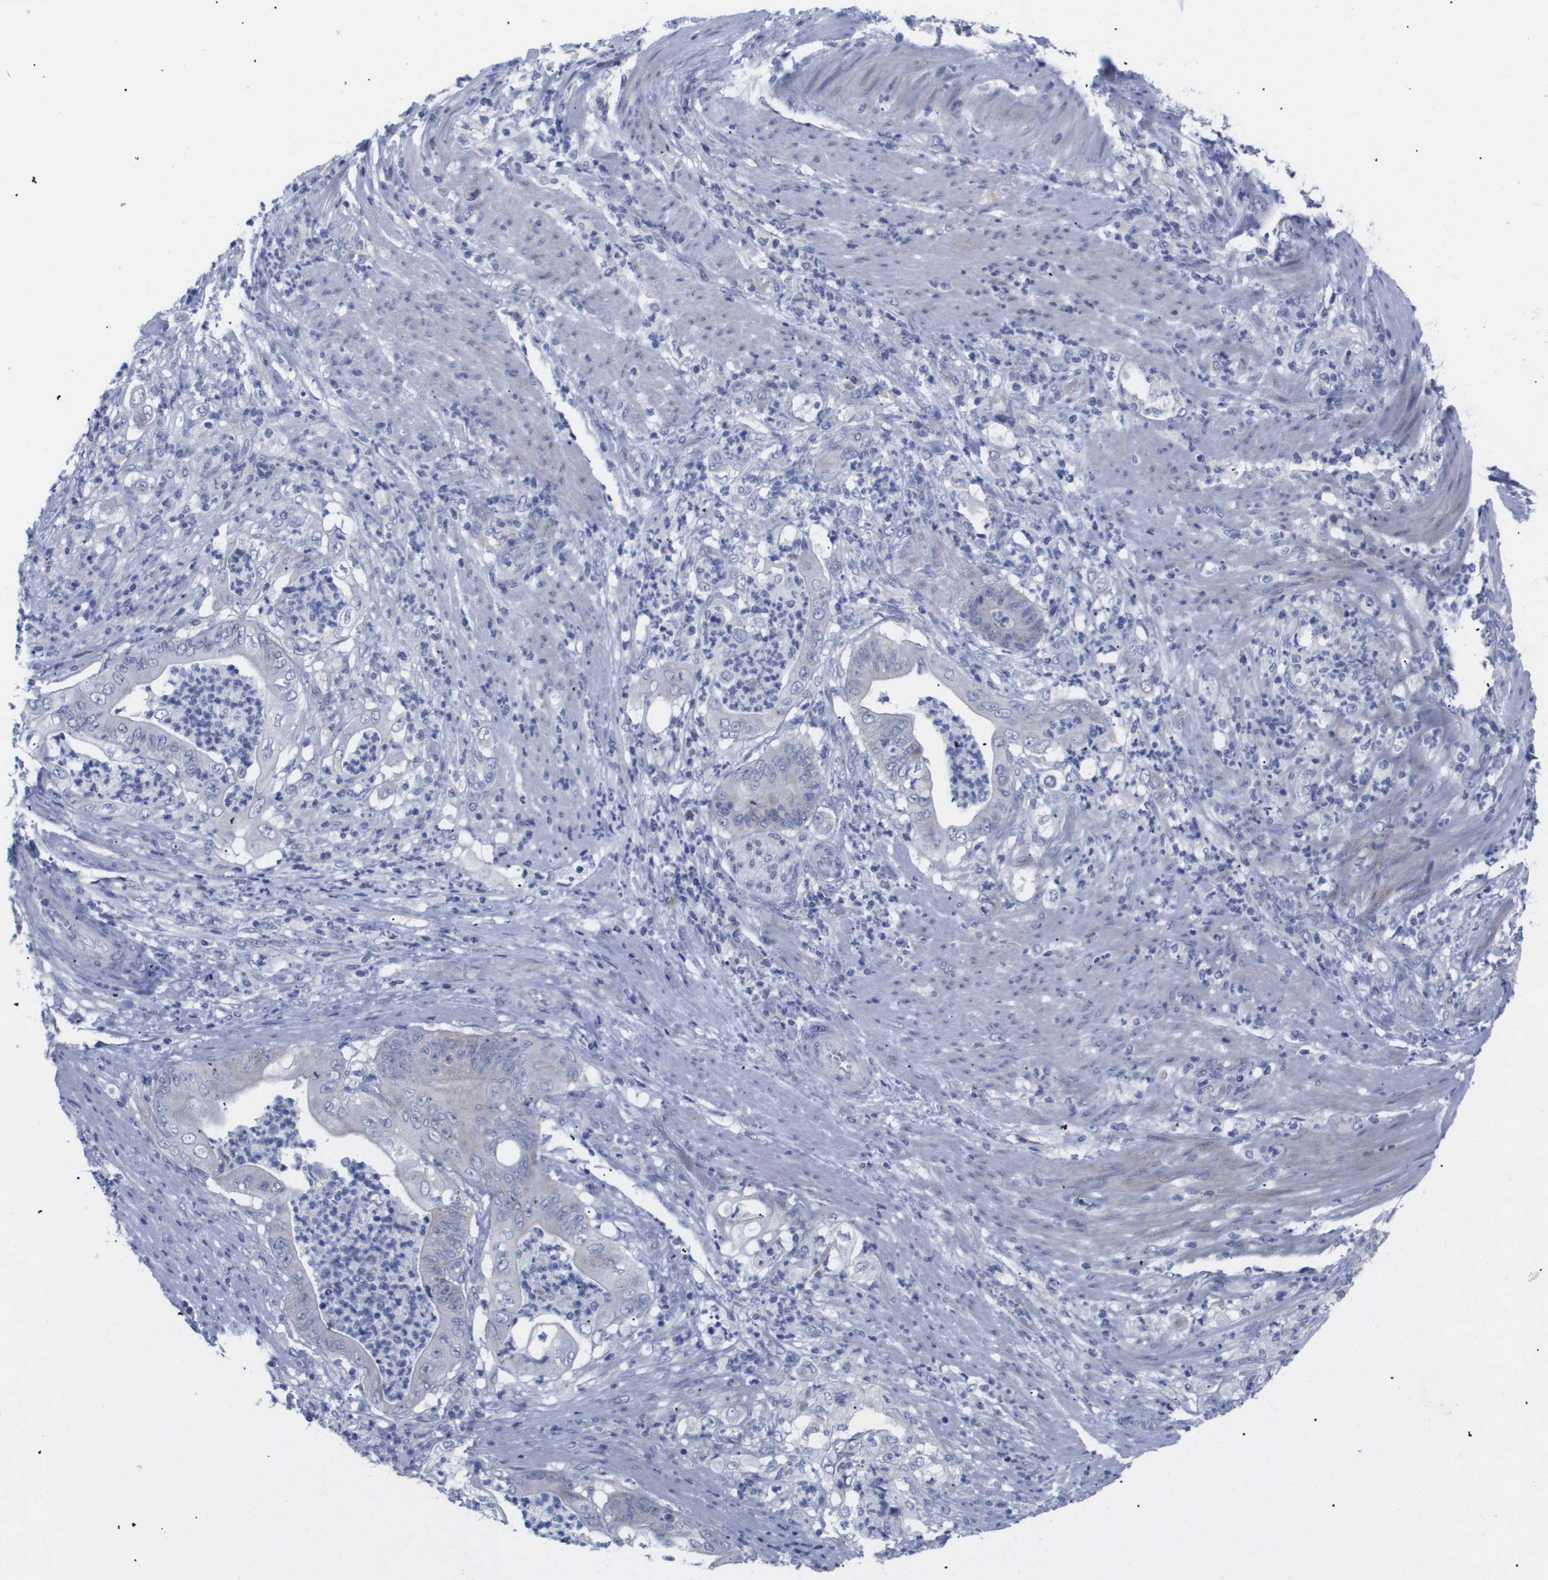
{"staining": {"intensity": "negative", "quantity": "none", "location": "none"}, "tissue": "stomach cancer", "cell_type": "Tumor cells", "image_type": "cancer", "snomed": [{"axis": "morphology", "description": "Adenocarcinoma, NOS"}, {"axis": "topography", "description": "Stomach"}], "caption": "Immunohistochemistry (IHC) of stomach cancer shows no expression in tumor cells. (Brightfield microscopy of DAB immunohistochemistry at high magnification).", "gene": "CAV3", "patient": {"sex": "female", "age": 73}}